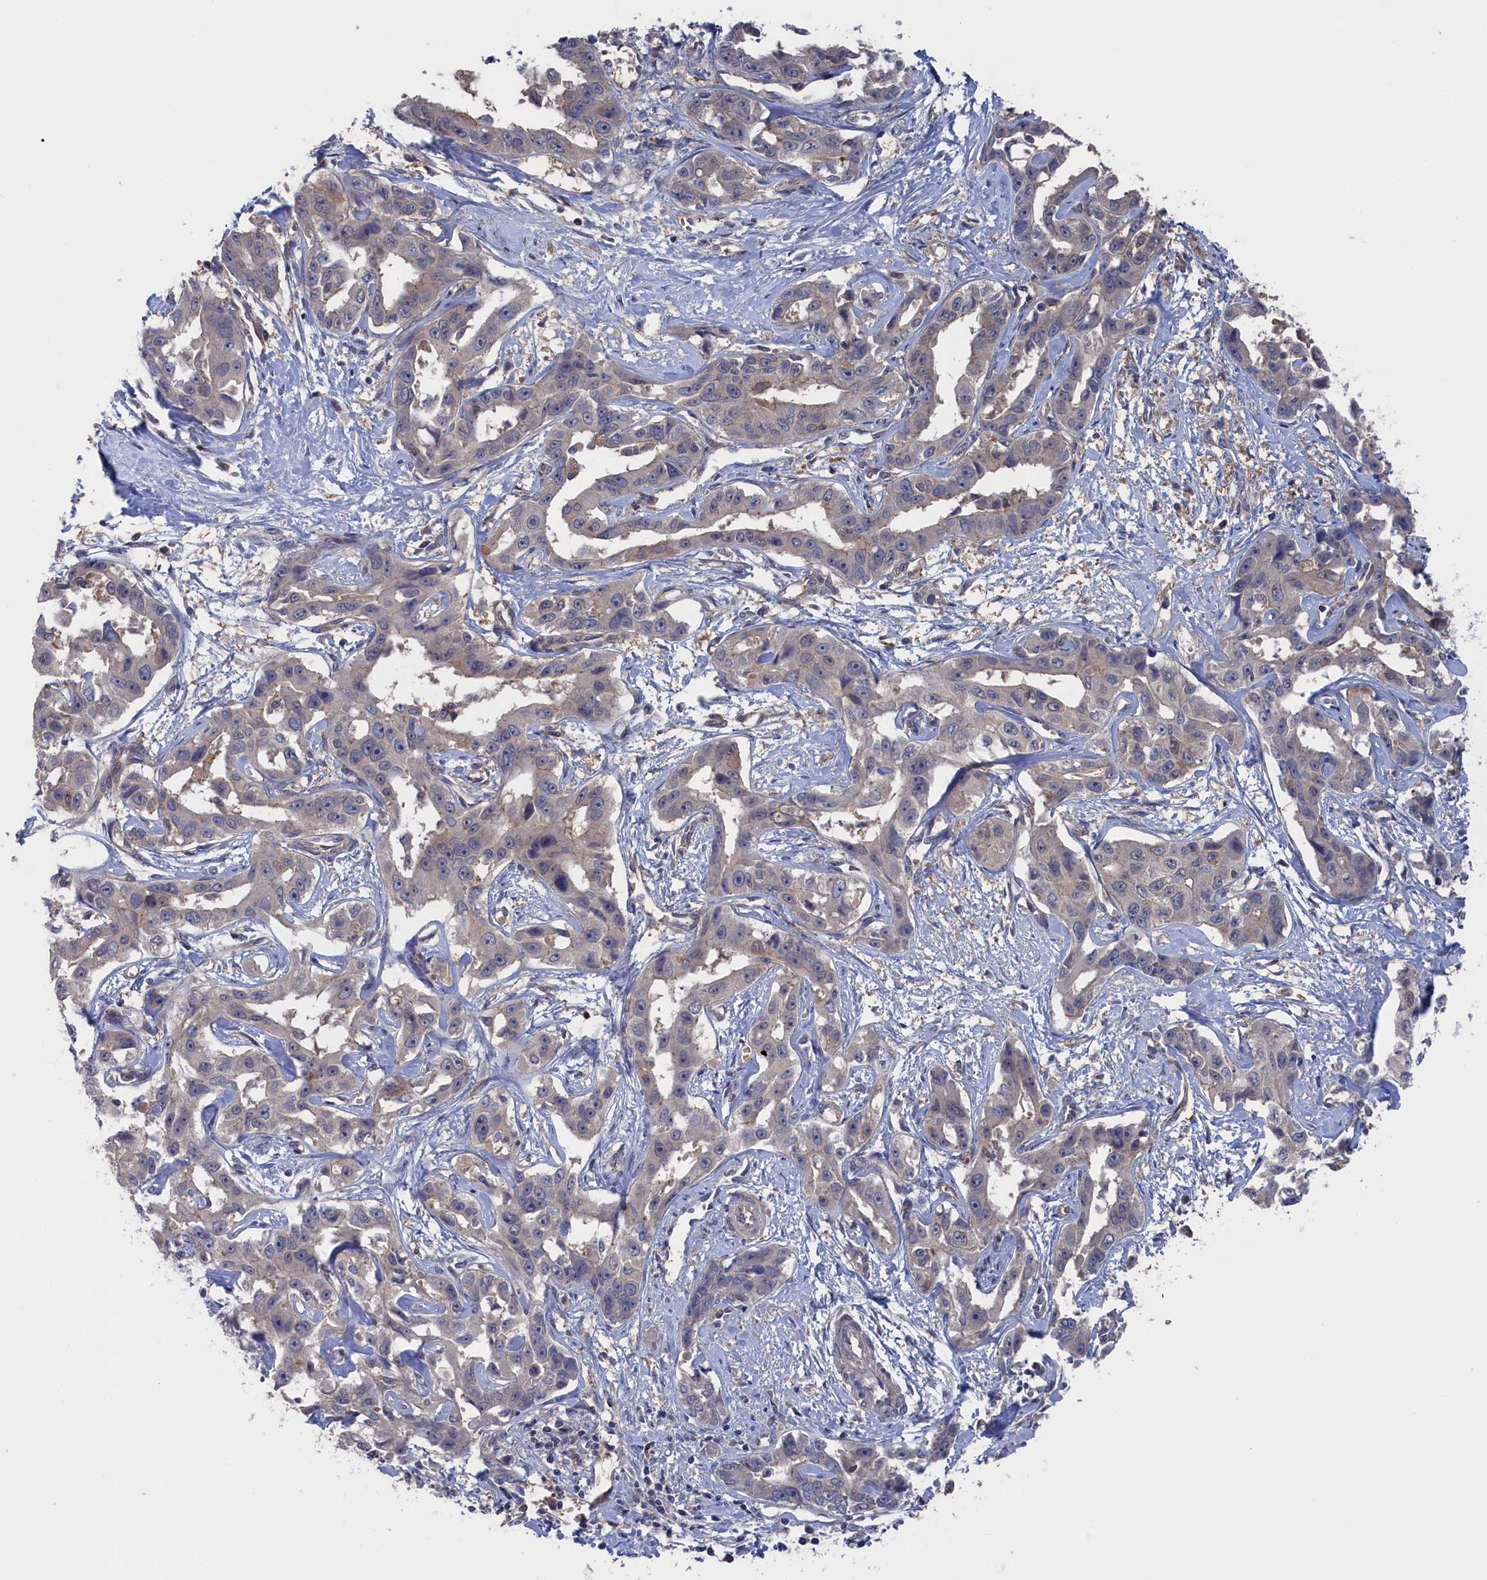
{"staining": {"intensity": "negative", "quantity": "none", "location": "none"}, "tissue": "liver cancer", "cell_type": "Tumor cells", "image_type": "cancer", "snomed": [{"axis": "morphology", "description": "Cholangiocarcinoma"}, {"axis": "topography", "description": "Liver"}], "caption": "Tumor cells are negative for brown protein staining in cholangiocarcinoma (liver).", "gene": "NUTF2", "patient": {"sex": "male", "age": 59}}